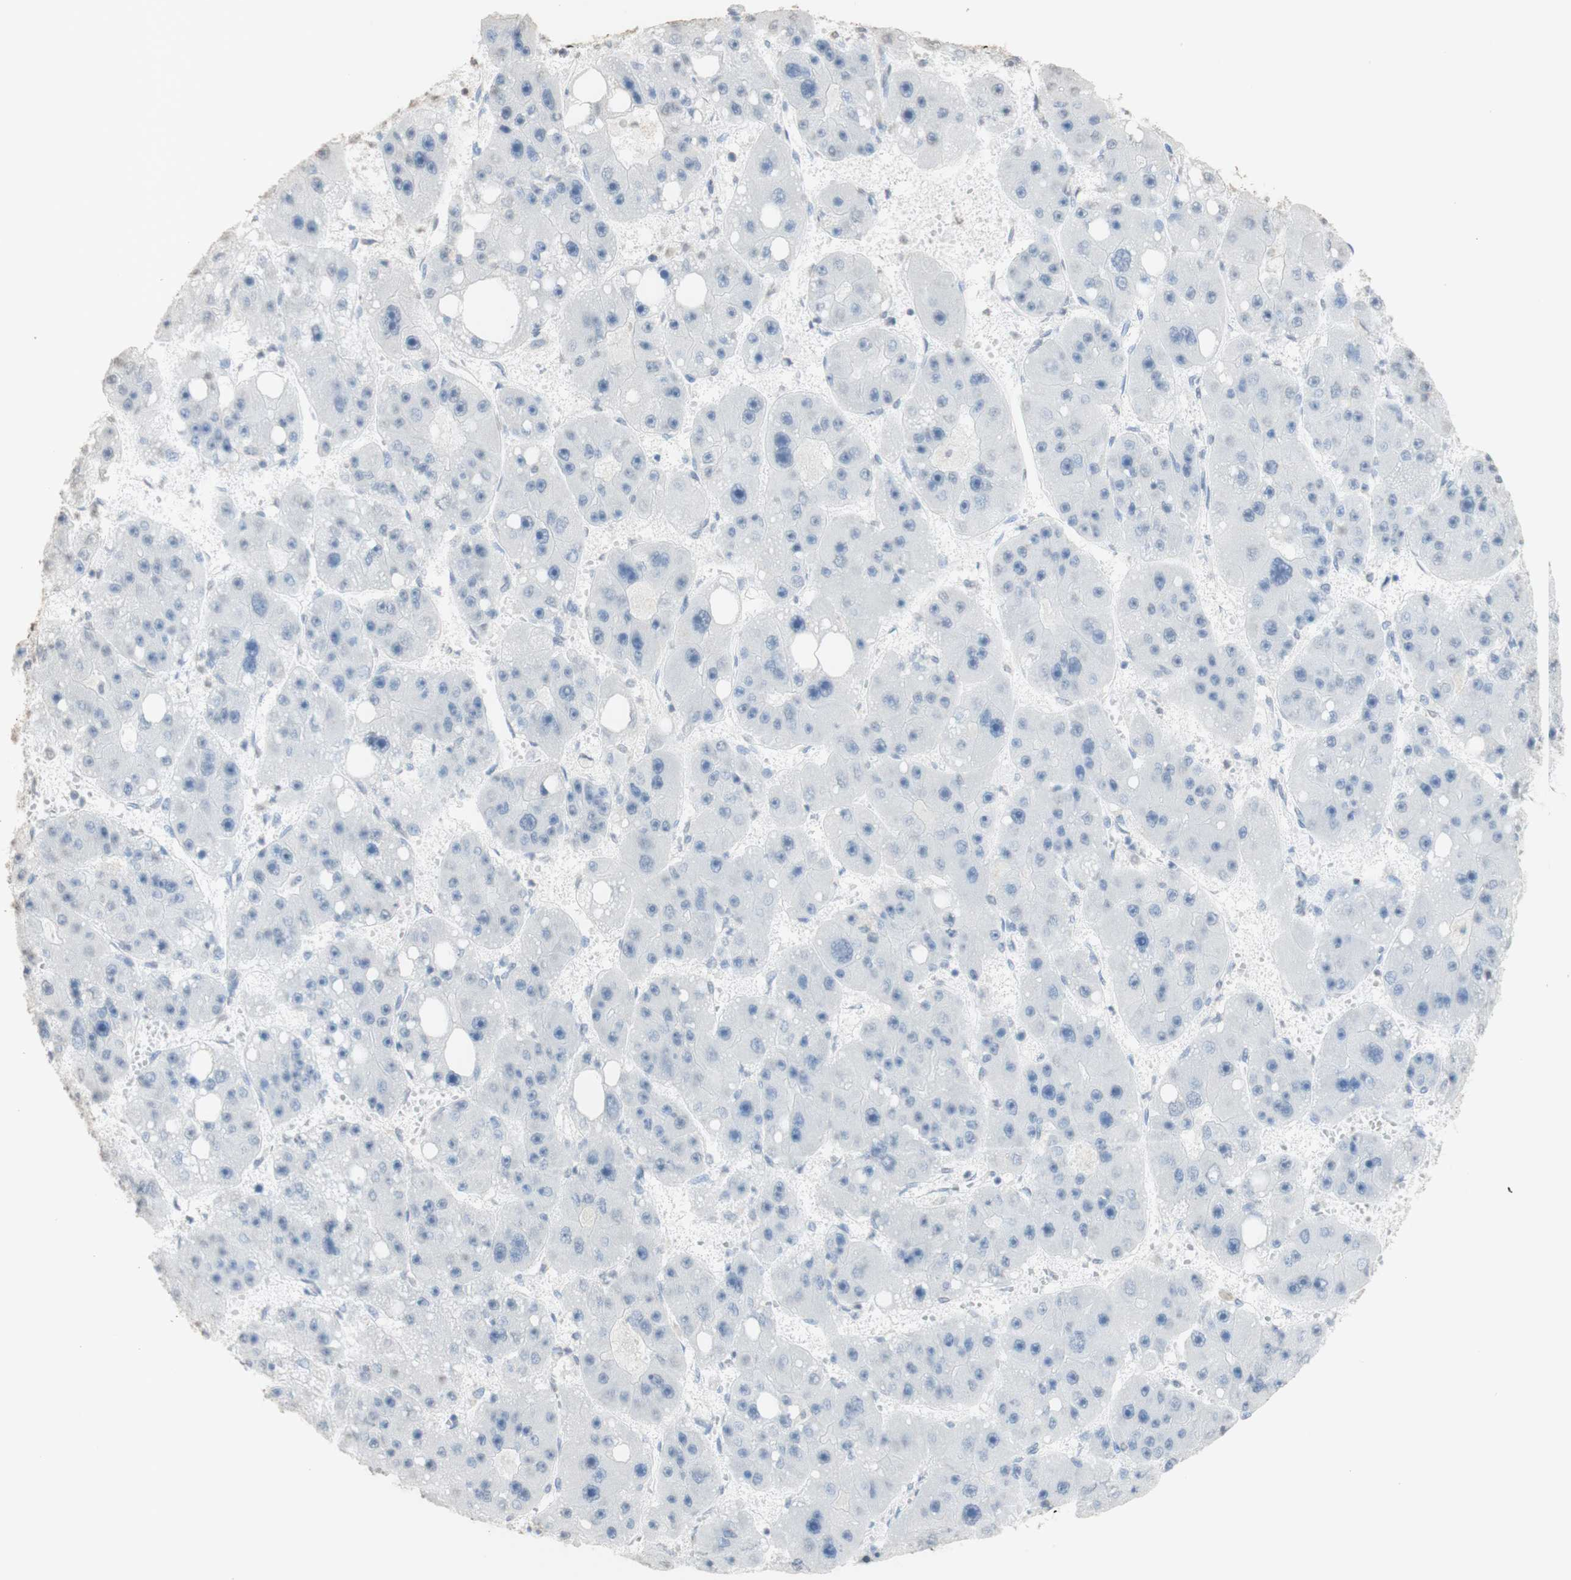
{"staining": {"intensity": "negative", "quantity": "none", "location": "none"}, "tissue": "liver cancer", "cell_type": "Tumor cells", "image_type": "cancer", "snomed": [{"axis": "morphology", "description": "Carcinoma, Hepatocellular, NOS"}, {"axis": "topography", "description": "Liver"}], "caption": "An immunohistochemistry (IHC) micrograph of liver cancer (hepatocellular carcinoma) is shown. There is no staining in tumor cells of liver cancer (hepatocellular carcinoma).", "gene": "L1CAM", "patient": {"sex": "female", "age": 61}}